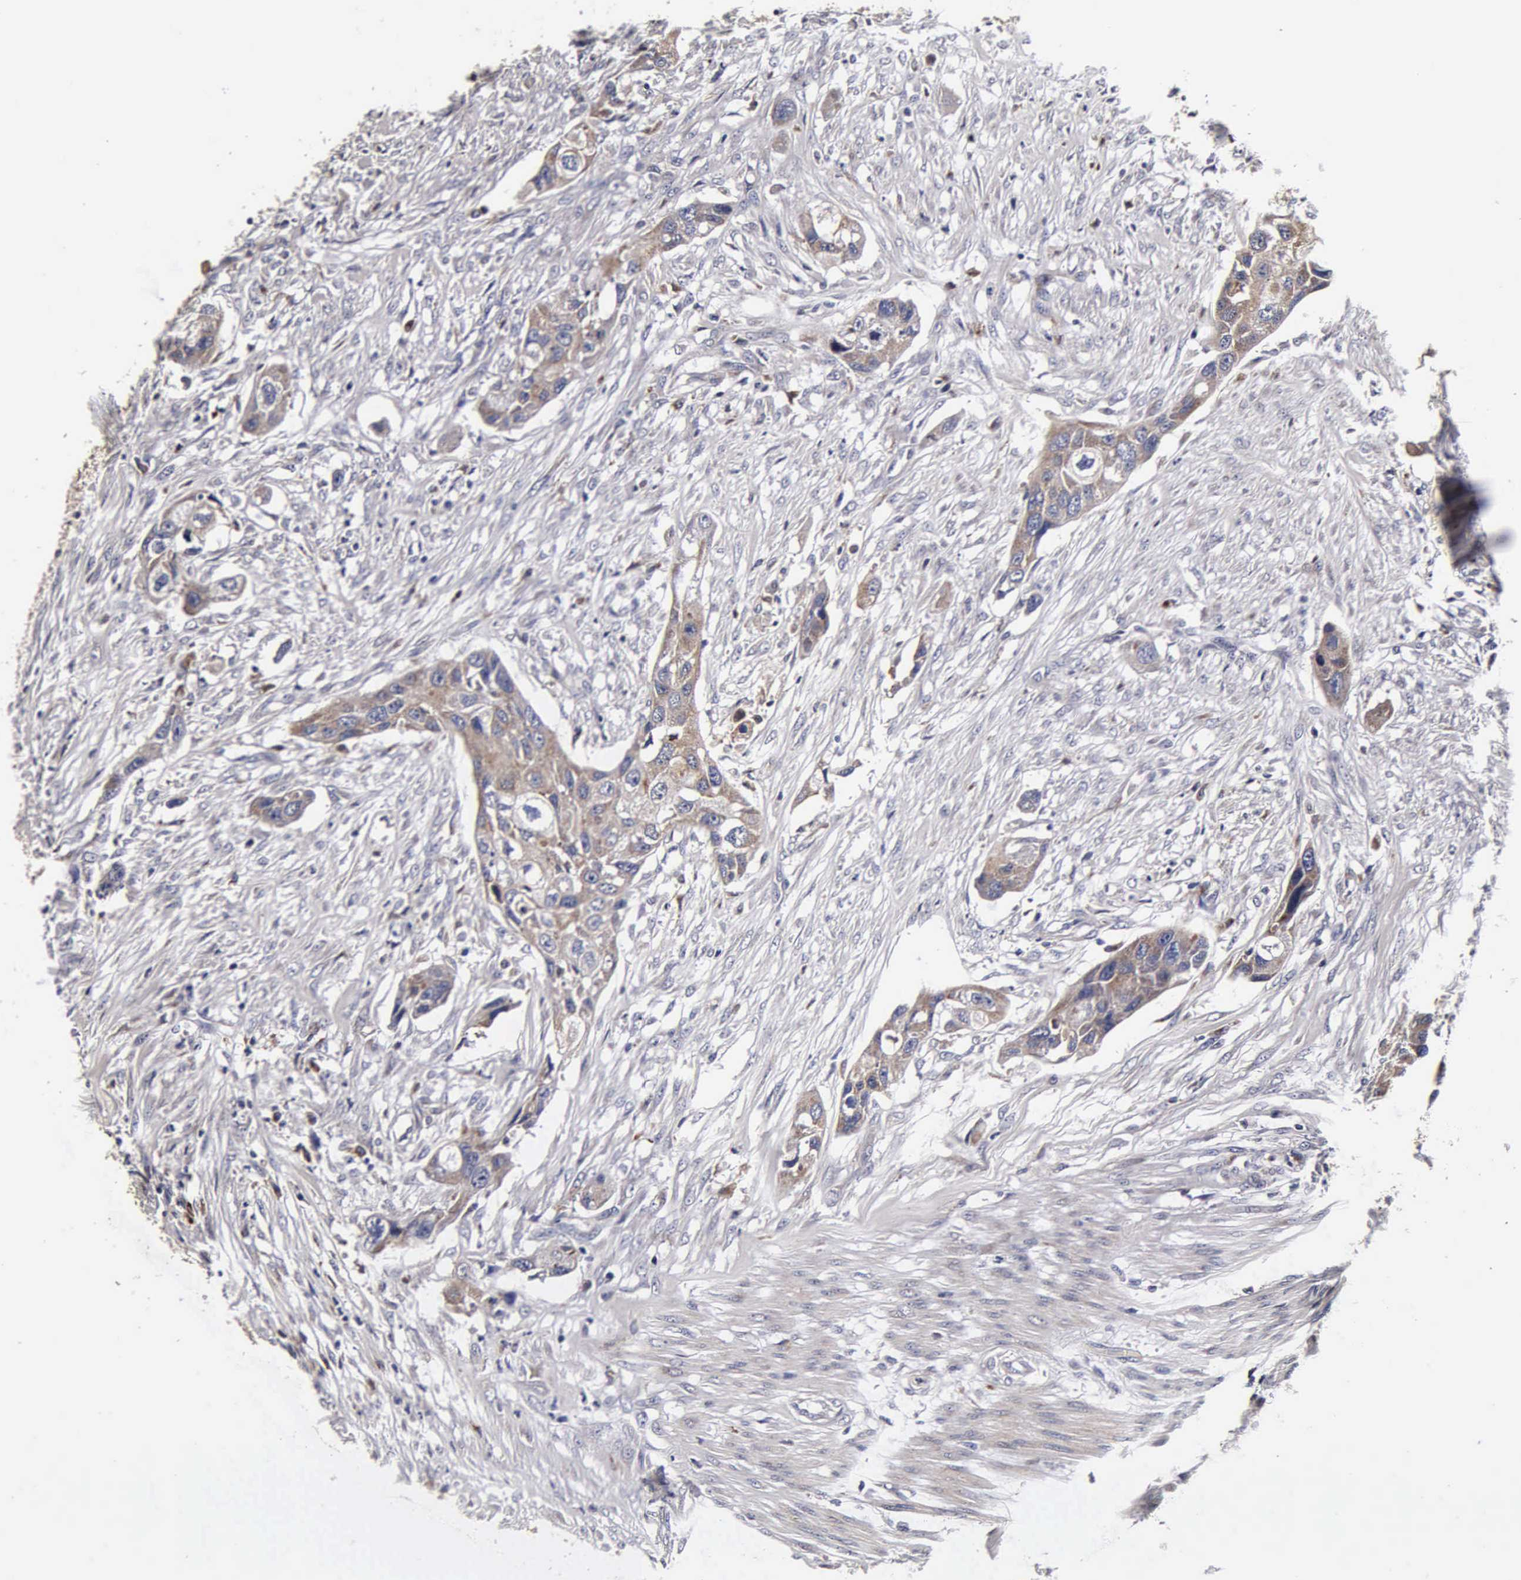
{"staining": {"intensity": "weak", "quantity": "25%-75%", "location": "cytoplasmic/membranous"}, "tissue": "urothelial cancer", "cell_type": "Tumor cells", "image_type": "cancer", "snomed": [{"axis": "morphology", "description": "Urothelial carcinoma, High grade"}, {"axis": "topography", "description": "Urinary bladder"}], "caption": "Immunohistochemical staining of urothelial carcinoma (high-grade) exhibits weak cytoplasmic/membranous protein positivity in about 25%-75% of tumor cells. Nuclei are stained in blue.", "gene": "CST3", "patient": {"sex": "male", "age": 55}}